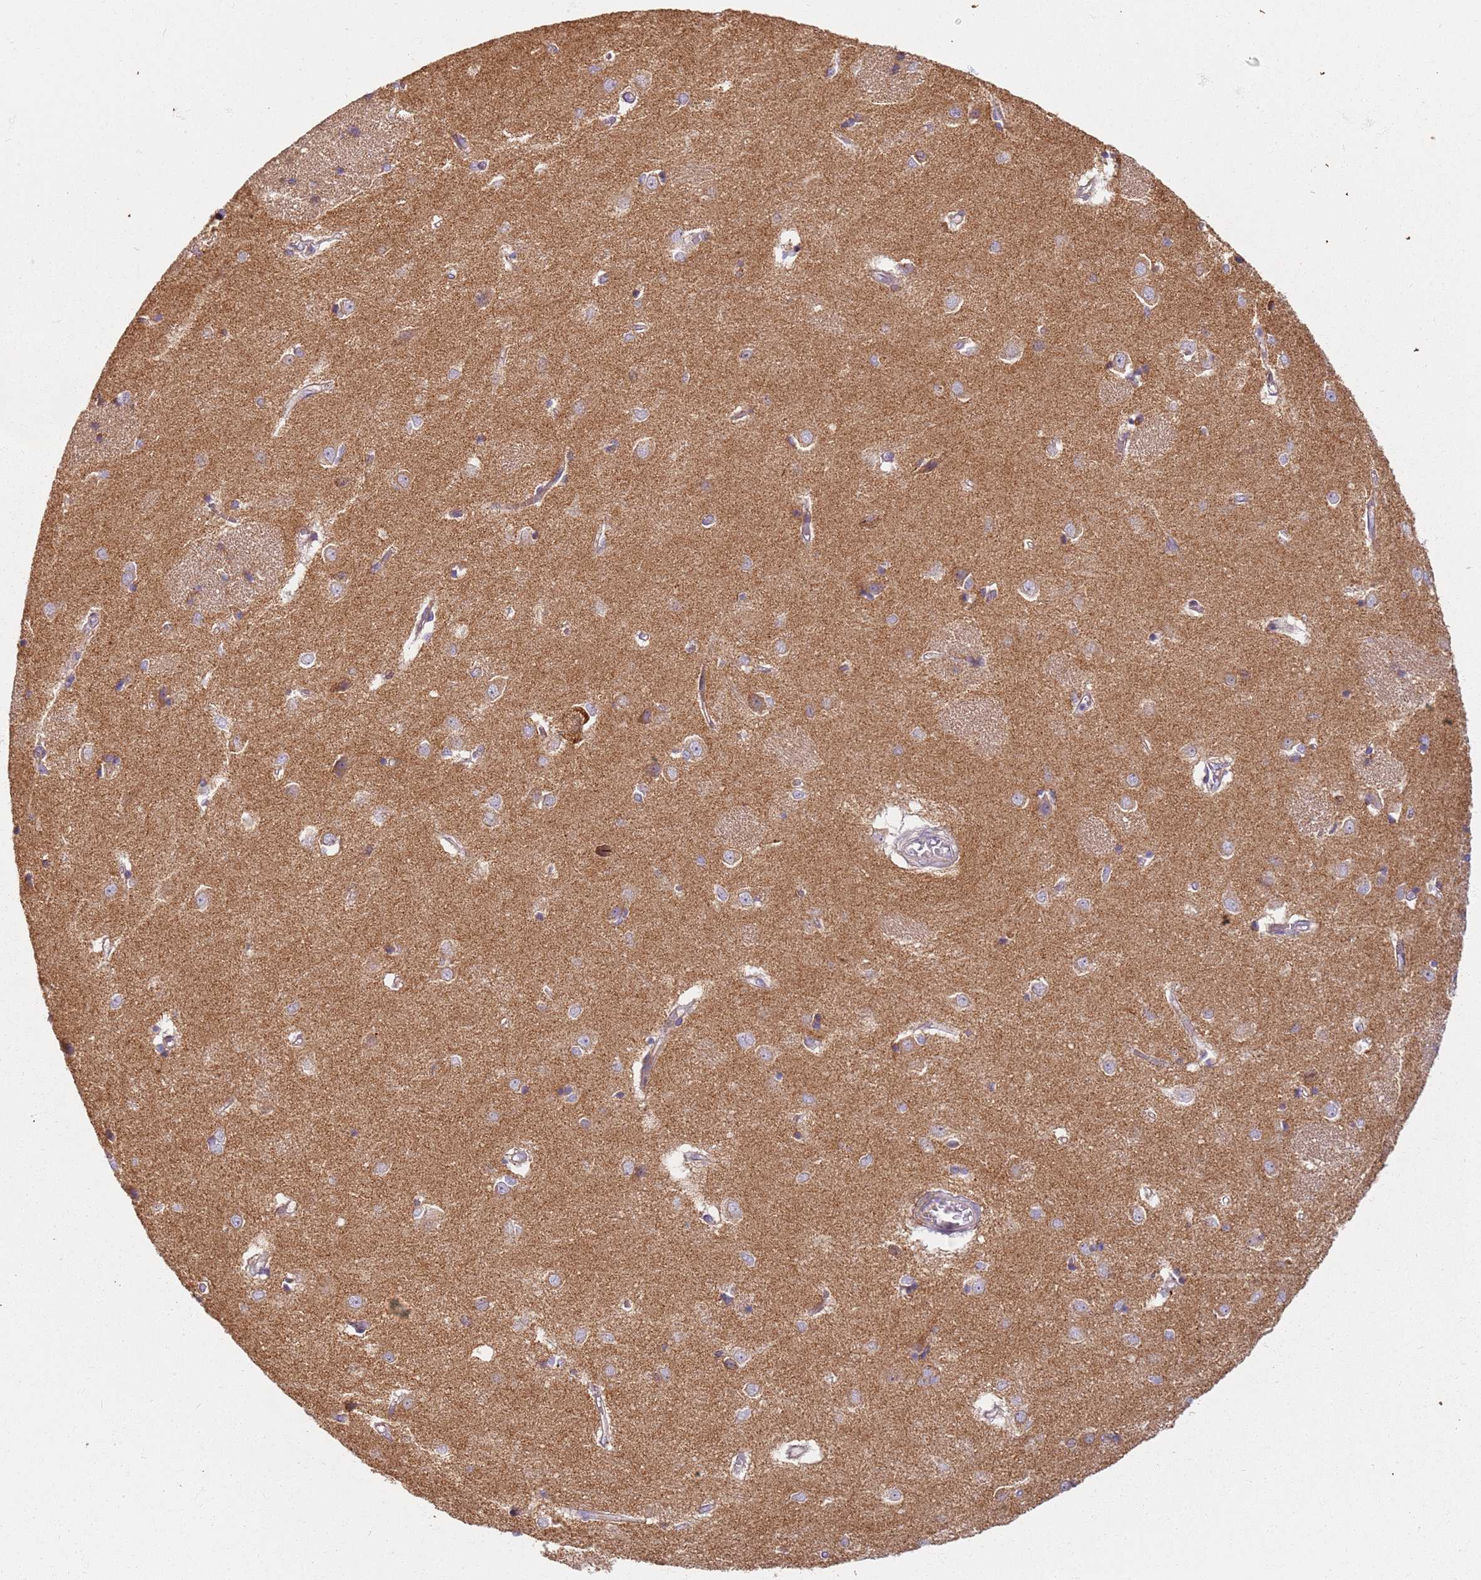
{"staining": {"intensity": "negative", "quantity": "none", "location": "none"}, "tissue": "caudate", "cell_type": "Glial cells", "image_type": "normal", "snomed": [{"axis": "morphology", "description": "Normal tissue, NOS"}, {"axis": "topography", "description": "Lateral ventricle wall"}], "caption": "There is no significant staining in glial cells of caudate. (Stains: DAB (3,3'-diaminobenzidine) immunohistochemistry (IHC) with hematoxylin counter stain, Microscopy: brightfield microscopy at high magnification).", "gene": "PROKR2", "patient": {"sex": "male", "age": 37}}